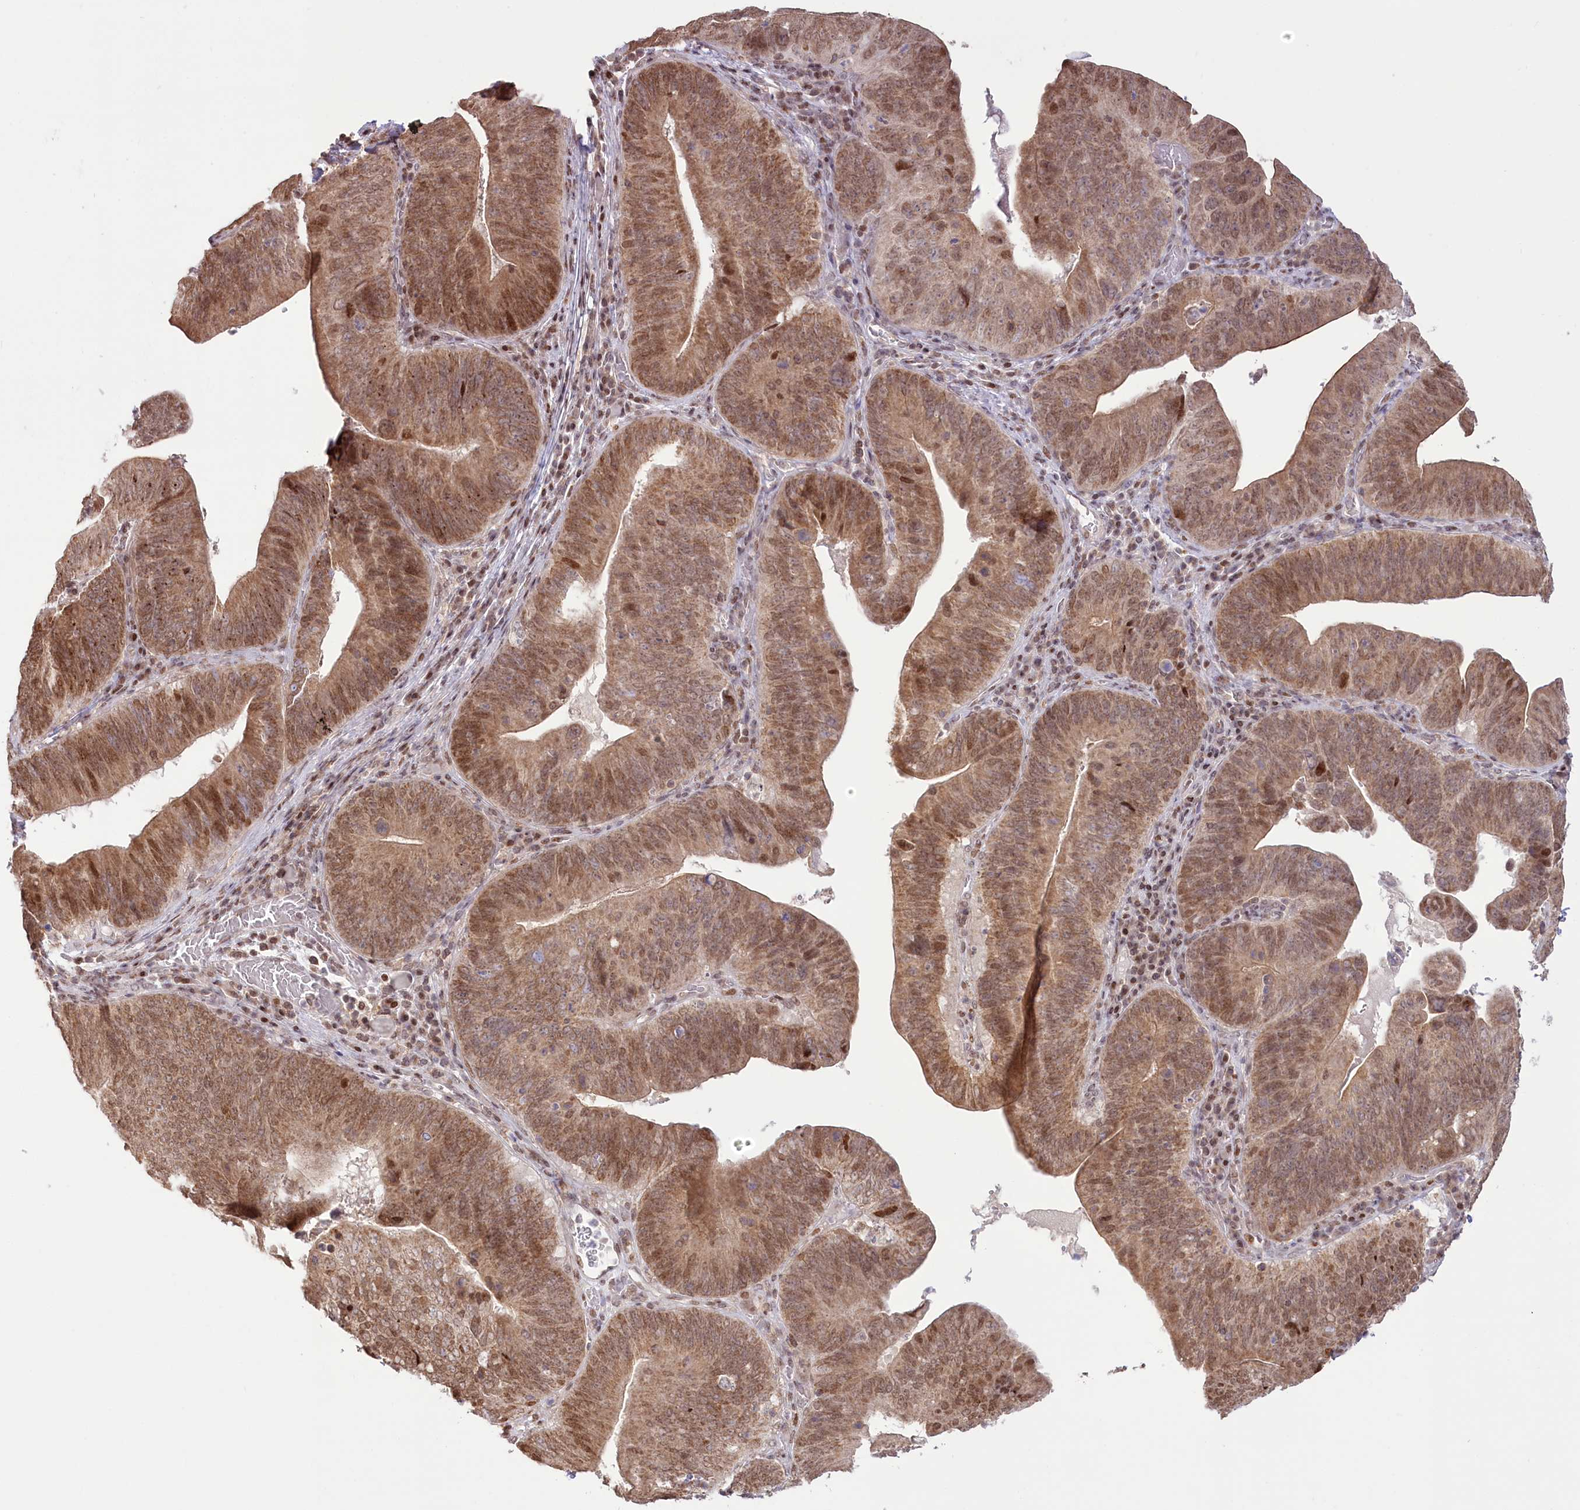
{"staining": {"intensity": "moderate", "quantity": ">75%", "location": "cytoplasmic/membranous,nuclear"}, "tissue": "pancreatic cancer", "cell_type": "Tumor cells", "image_type": "cancer", "snomed": [{"axis": "morphology", "description": "Adenocarcinoma, NOS"}, {"axis": "topography", "description": "Pancreas"}], "caption": "Adenocarcinoma (pancreatic) stained with immunohistochemistry shows moderate cytoplasmic/membranous and nuclear staining in approximately >75% of tumor cells. The protein is shown in brown color, while the nuclei are stained blue.", "gene": "PYURF", "patient": {"sex": "male", "age": 63}}